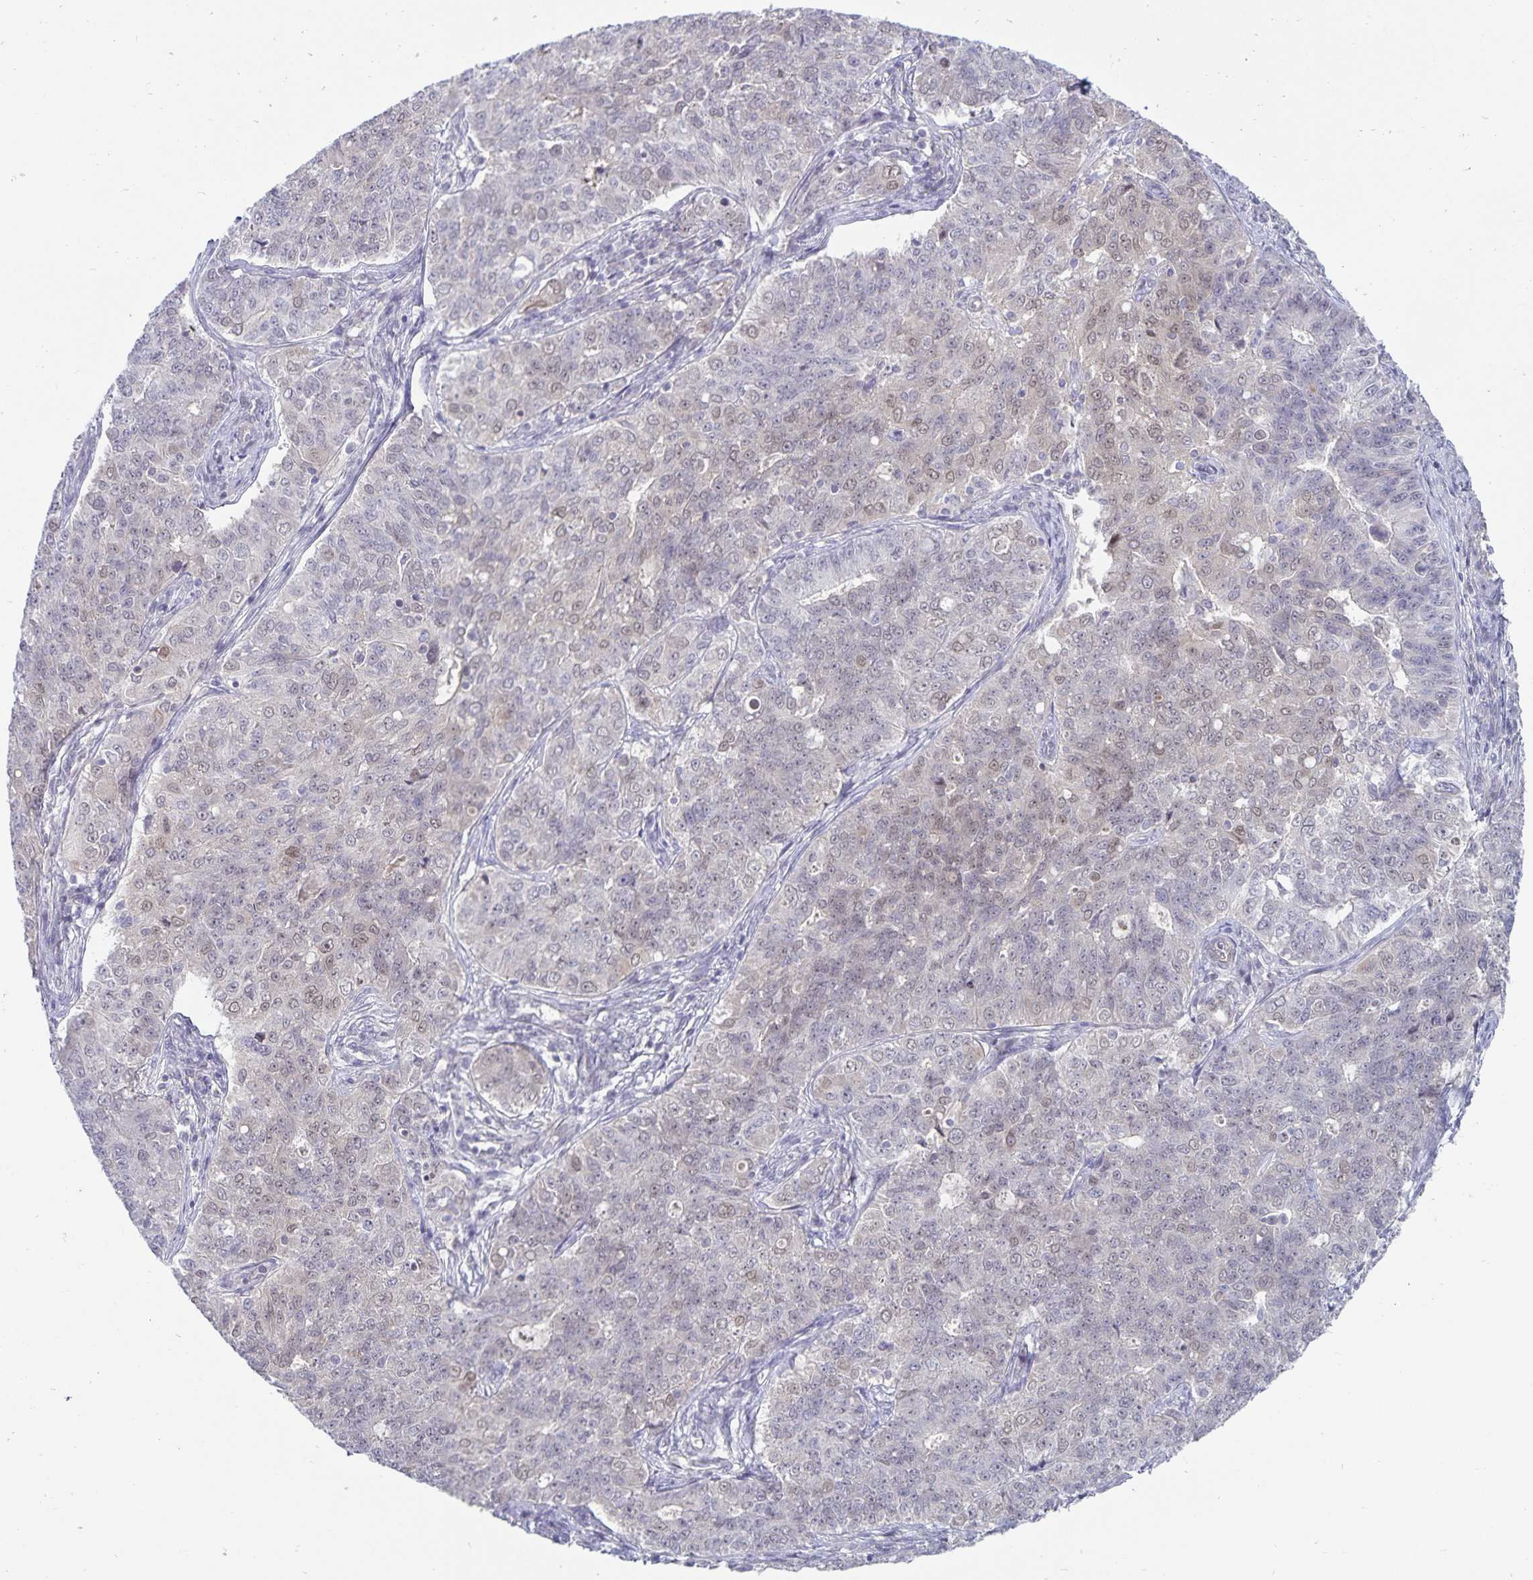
{"staining": {"intensity": "weak", "quantity": "25%-75%", "location": "nuclear"}, "tissue": "endometrial cancer", "cell_type": "Tumor cells", "image_type": "cancer", "snomed": [{"axis": "morphology", "description": "Adenocarcinoma, NOS"}, {"axis": "topography", "description": "Endometrium"}], "caption": "A brown stain highlights weak nuclear positivity of a protein in endometrial cancer (adenocarcinoma) tumor cells.", "gene": "CDKN2B", "patient": {"sex": "female", "age": 43}}